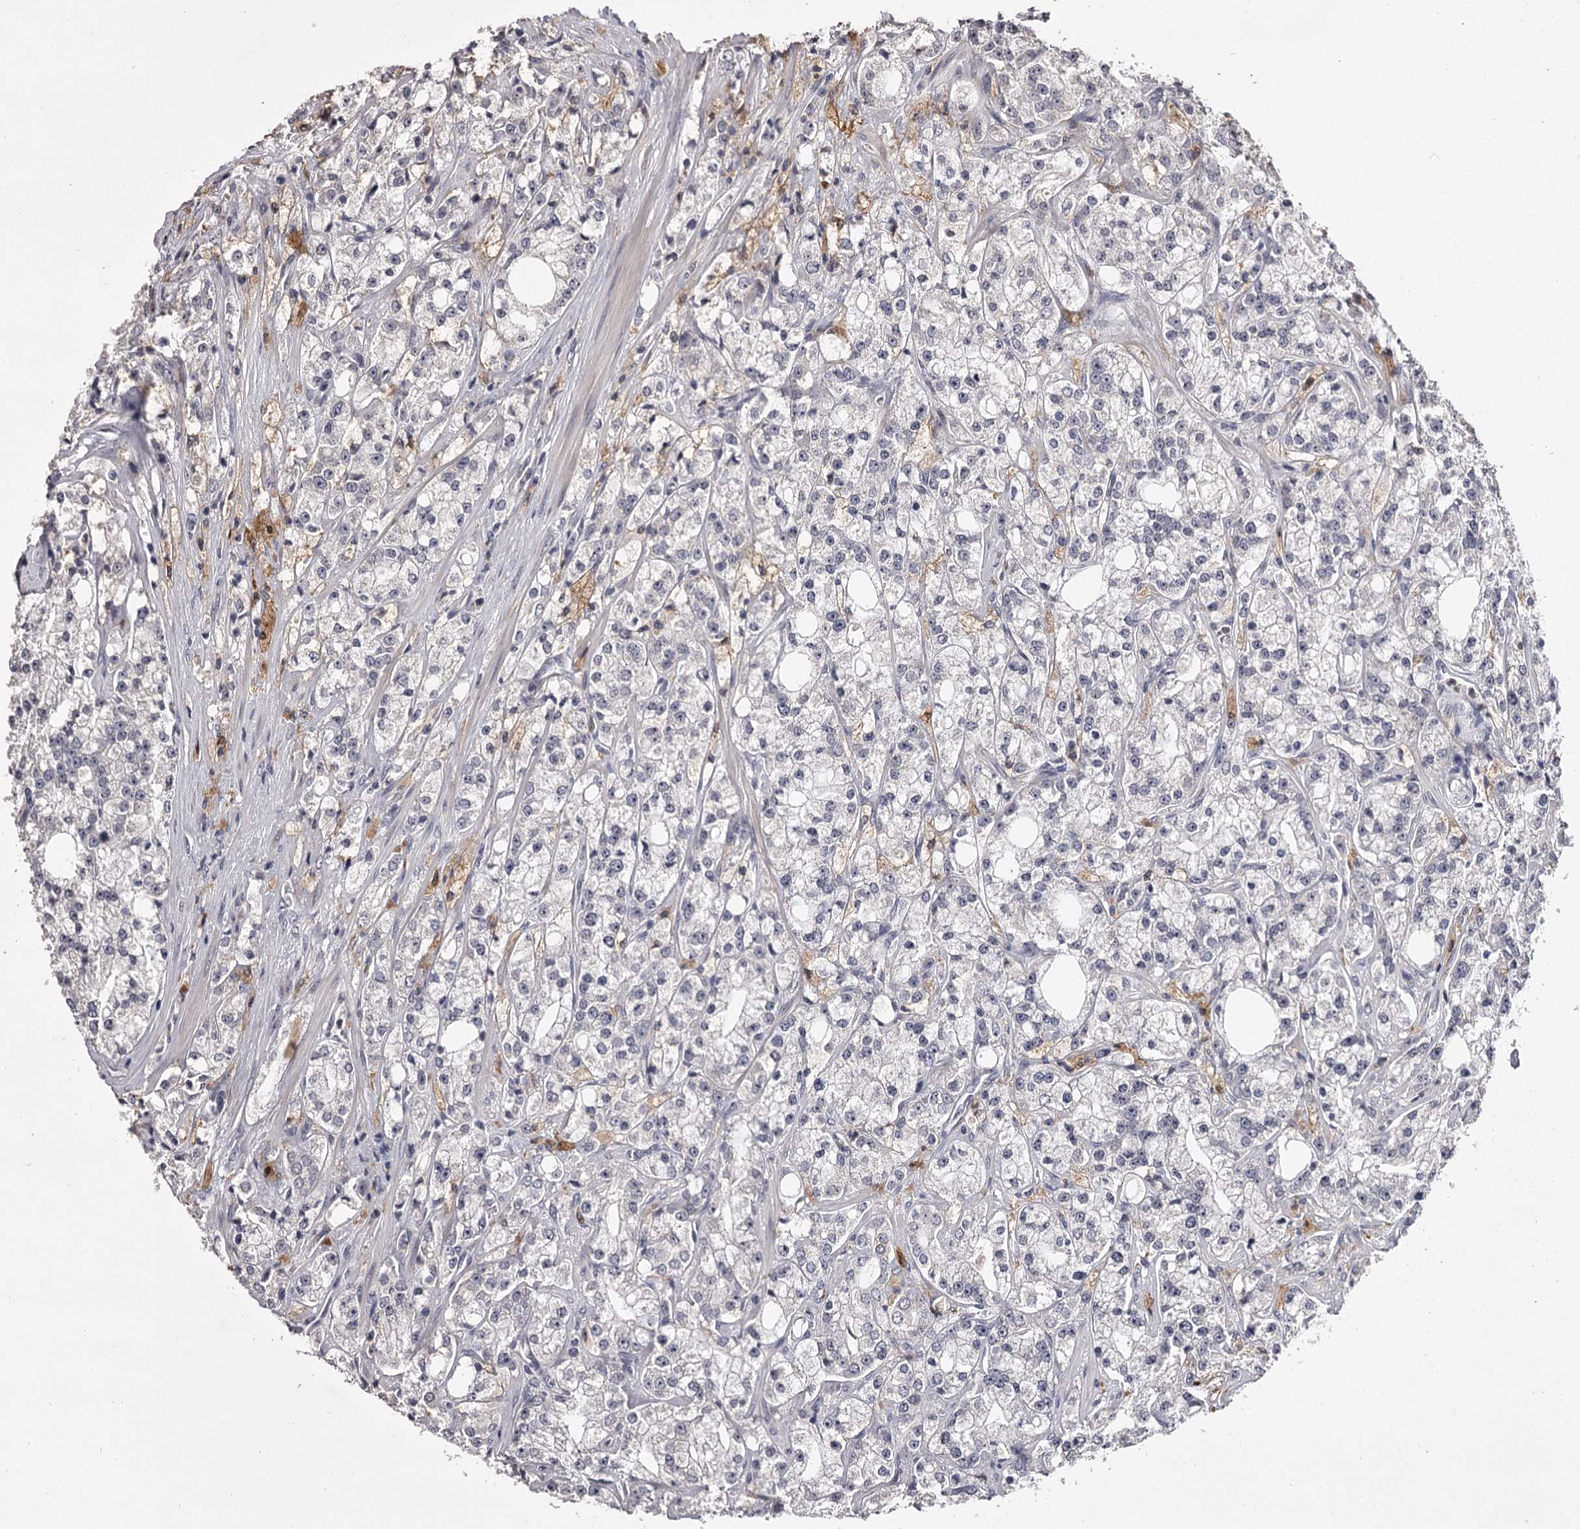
{"staining": {"intensity": "negative", "quantity": "none", "location": "none"}, "tissue": "prostate cancer", "cell_type": "Tumor cells", "image_type": "cancer", "snomed": [{"axis": "morphology", "description": "Adenocarcinoma, High grade"}, {"axis": "topography", "description": "Prostate"}], "caption": "An immunohistochemistry (IHC) photomicrograph of adenocarcinoma (high-grade) (prostate) is shown. There is no staining in tumor cells of adenocarcinoma (high-grade) (prostate).", "gene": "SLC32A1", "patient": {"sex": "male", "age": 64}}